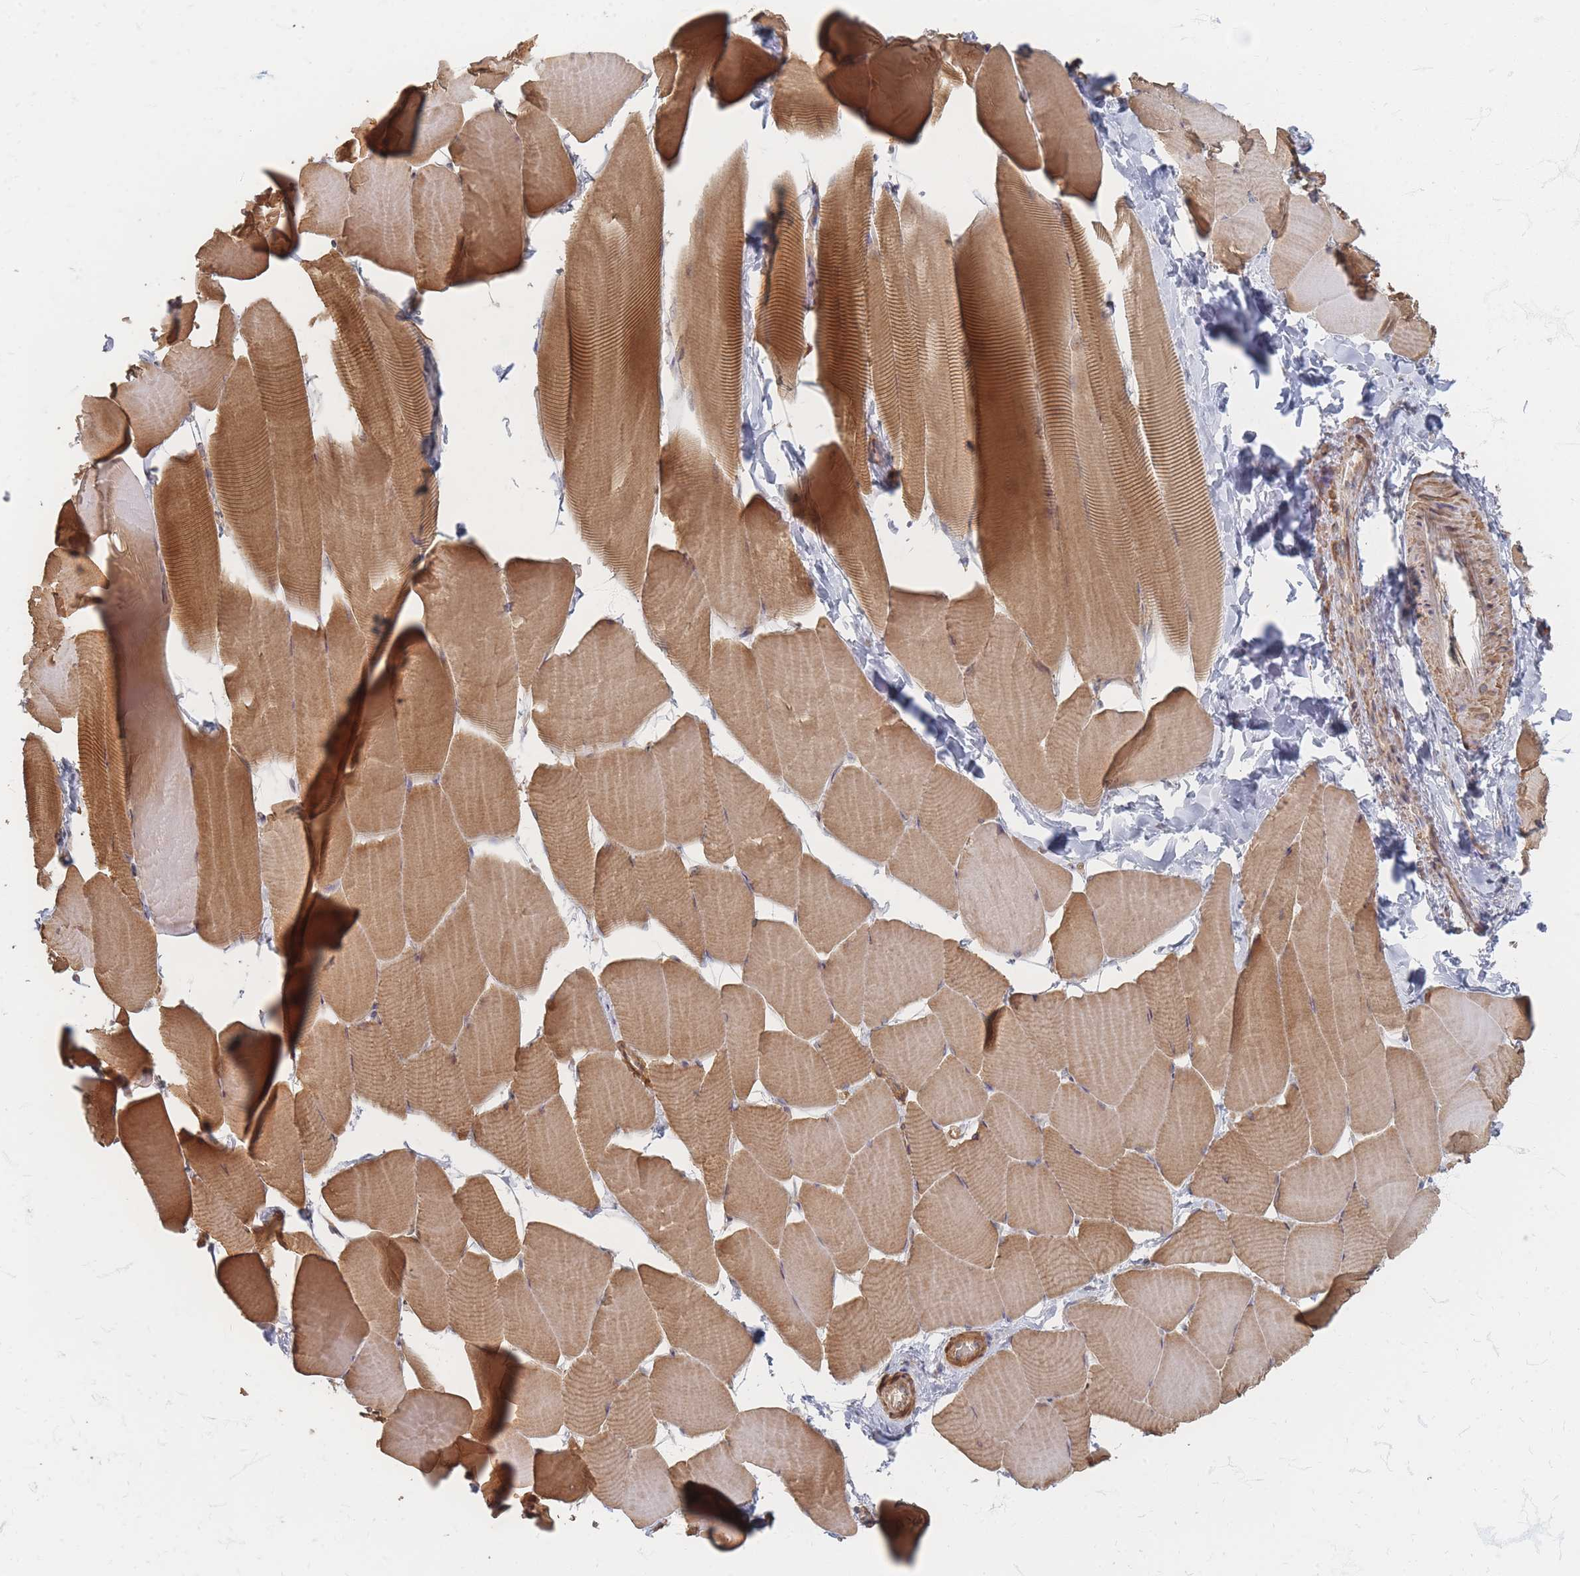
{"staining": {"intensity": "moderate", "quantity": ">75%", "location": "cytoplasmic/membranous"}, "tissue": "skeletal muscle", "cell_type": "Myocytes", "image_type": "normal", "snomed": [{"axis": "morphology", "description": "Normal tissue, NOS"}, {"axis": "topography", "description": "Skeletal muscle"}], "caption": "Immunohistochemical staining of unremarkable human skeletal muscle exhibits medium levels of moderate cytoplasmic/membranous expression in approximately >75% of myocytes. The staining was performed using DAB (3,3'-diaminobenzidine), with brown indicating positive protein expression. Nuclei are stained blue with hematoxylin.", "gene": "GLE1", "patient": {"sex": "male", "age": 25}}